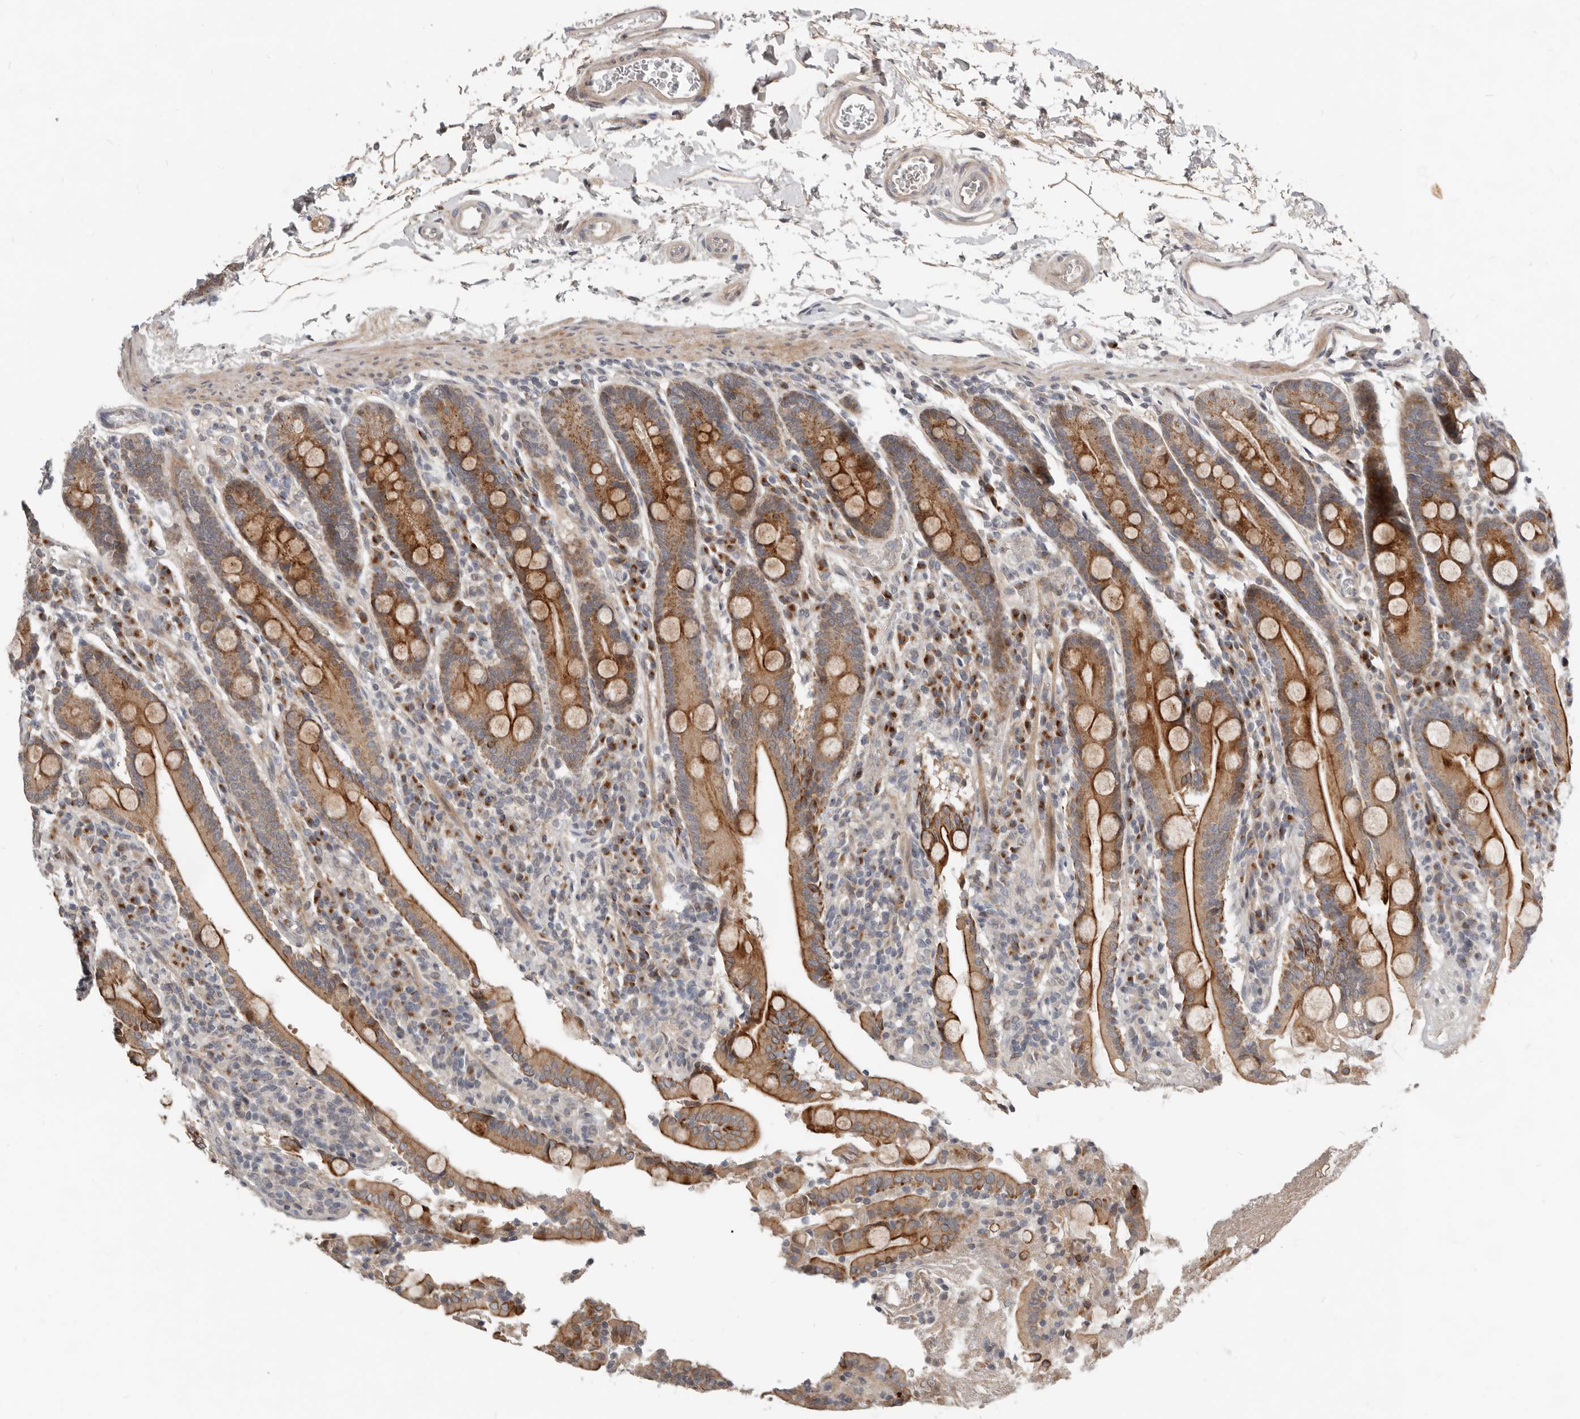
{"staining": {"intensity": "strong", "quantity": "25%-75%", "location": "cytoplasmic/membranous"}, "tissue": "duodenum", "cell_type": "Glandular cells", "image_type": "normal", "snomed": [{"axis": "morphology", "description": "Normal tissue, NOS"}, {"axis": "topography", "description": "Duodenum"}], "caption": "A brown stain labels strong cytoplasmic/membranous staining of a protein in glandular cells of unremarkable human duodenum.", "gene": "NPY4R2", "patient": {"sex": "male", "age": 35}}